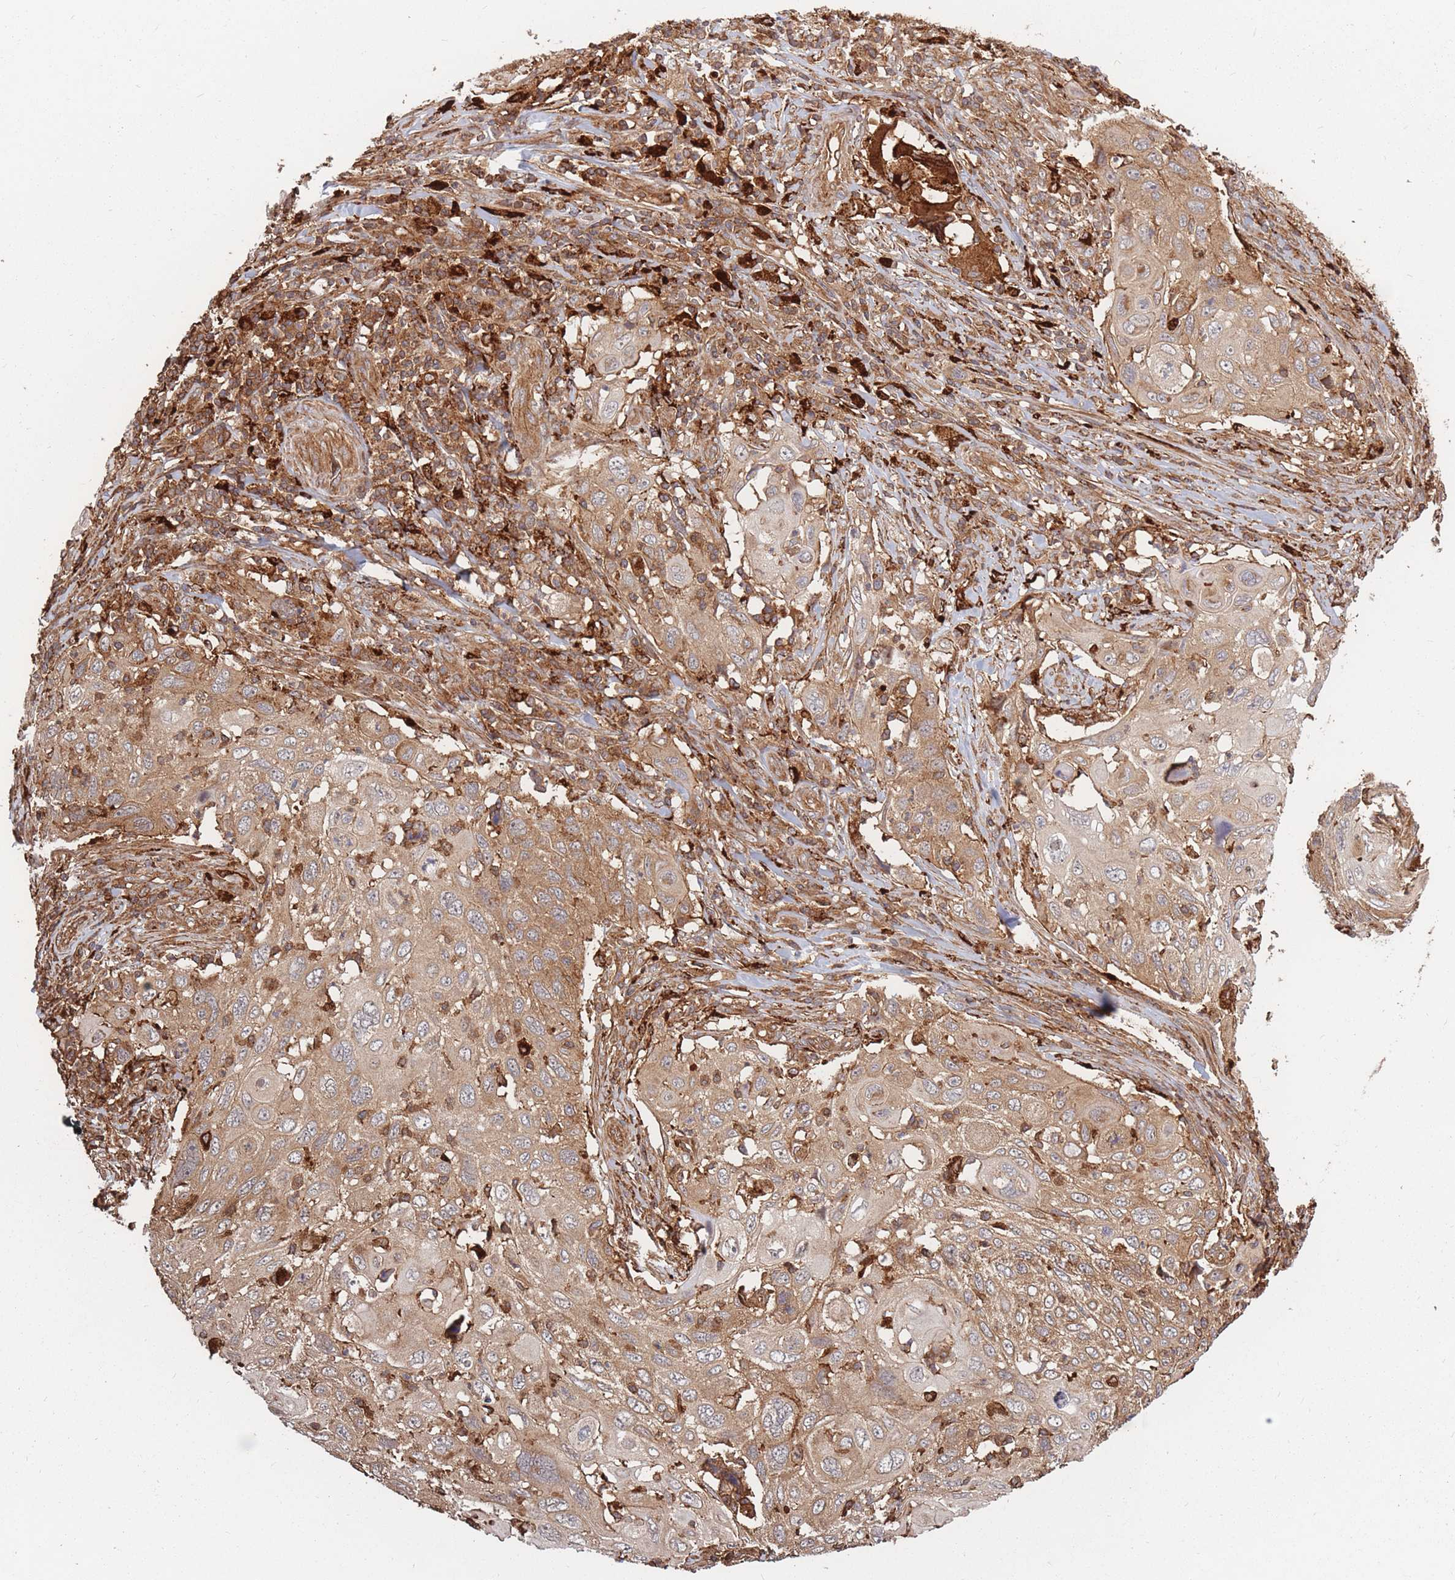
{"staining": {"intensity": "moderate", "quantity": ">75%", "location": "cytoplasmic/membranous"}, "tissue": "cervical cancer", "cell_type": "Tumor cells", "image_type": "cancer", "snomed": [{"axis": "morphology", "description": "Squamous cell carcinoma, NOS"}, {"axis": "topography", "description": "Cervix"}], "caption": "Immunohistochemistry (IHC) of cervical cancer (squamous cell carcinoma) demonstrates medium levels of moderate cytoplasmic/membranous expression in approximately >75% of tumor cells. Immunohistochemistry stains the protein of interest in brown and the nuclei are stained blue.", "gene": "RASSF2", "patient": {"sex": "female", "age": 70}}